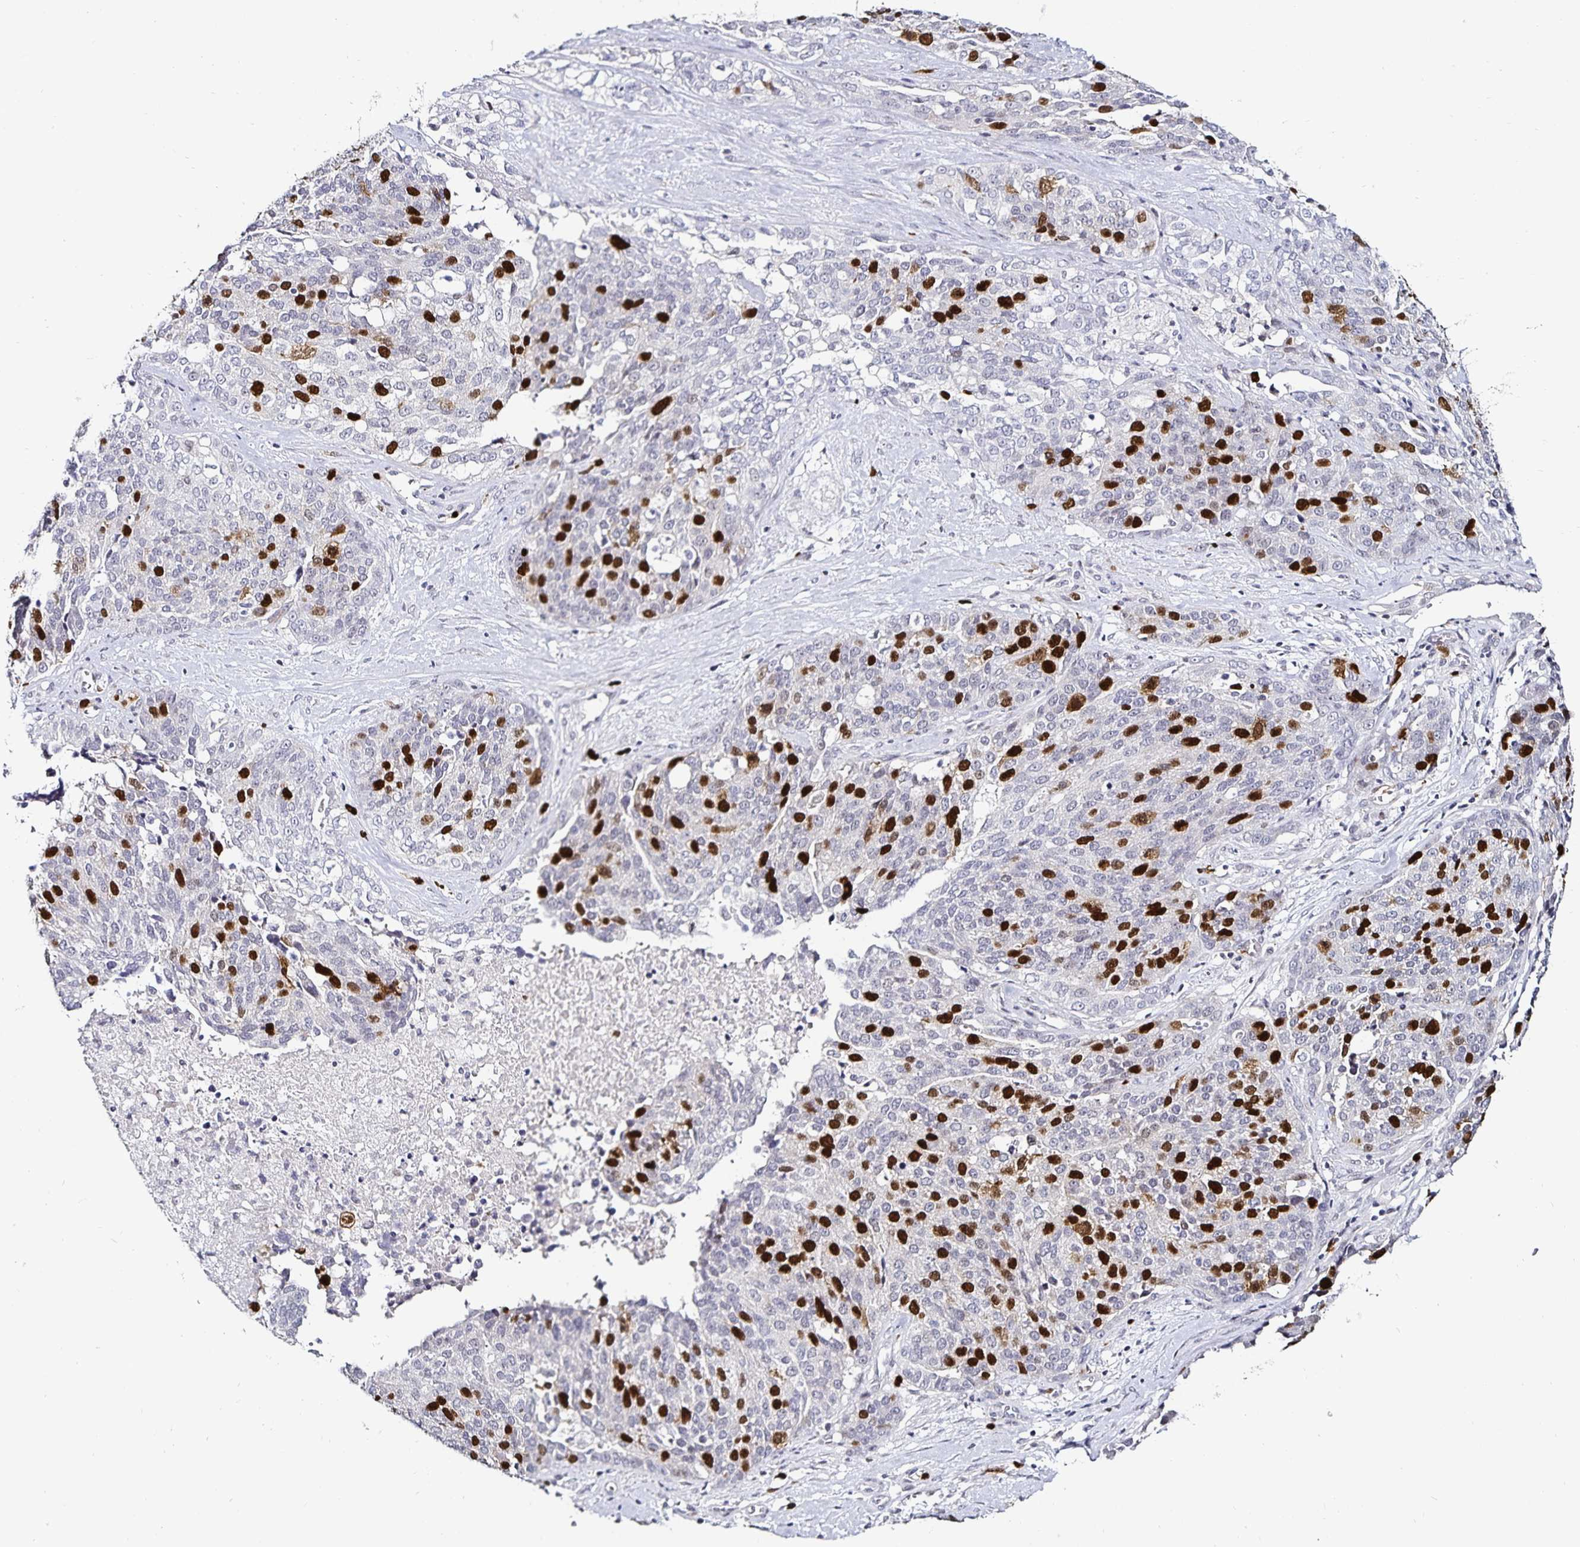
{"staining": {"intensity": "strong", "quantity": "25%-75%", "location": "nuclear"}, "tissue": "ovarian cancer", "cell_type": "Tumor cells", "image_type": "cancer", "snomed": [{"axis": "morphology", "description": "Cystadenocarcinoma, serous, NOS"}, {"axis": "topography", "description": "Ovary"}], "caption": "Approximately 25%-75% of tumor cells in human serous cystadenocarcinoma (ovarian) display strong nuclear protein expression as visualized by brown immunohistochemical staining.", "gene": "ANLN", "patient": {"sex": "female", "age": 44}}